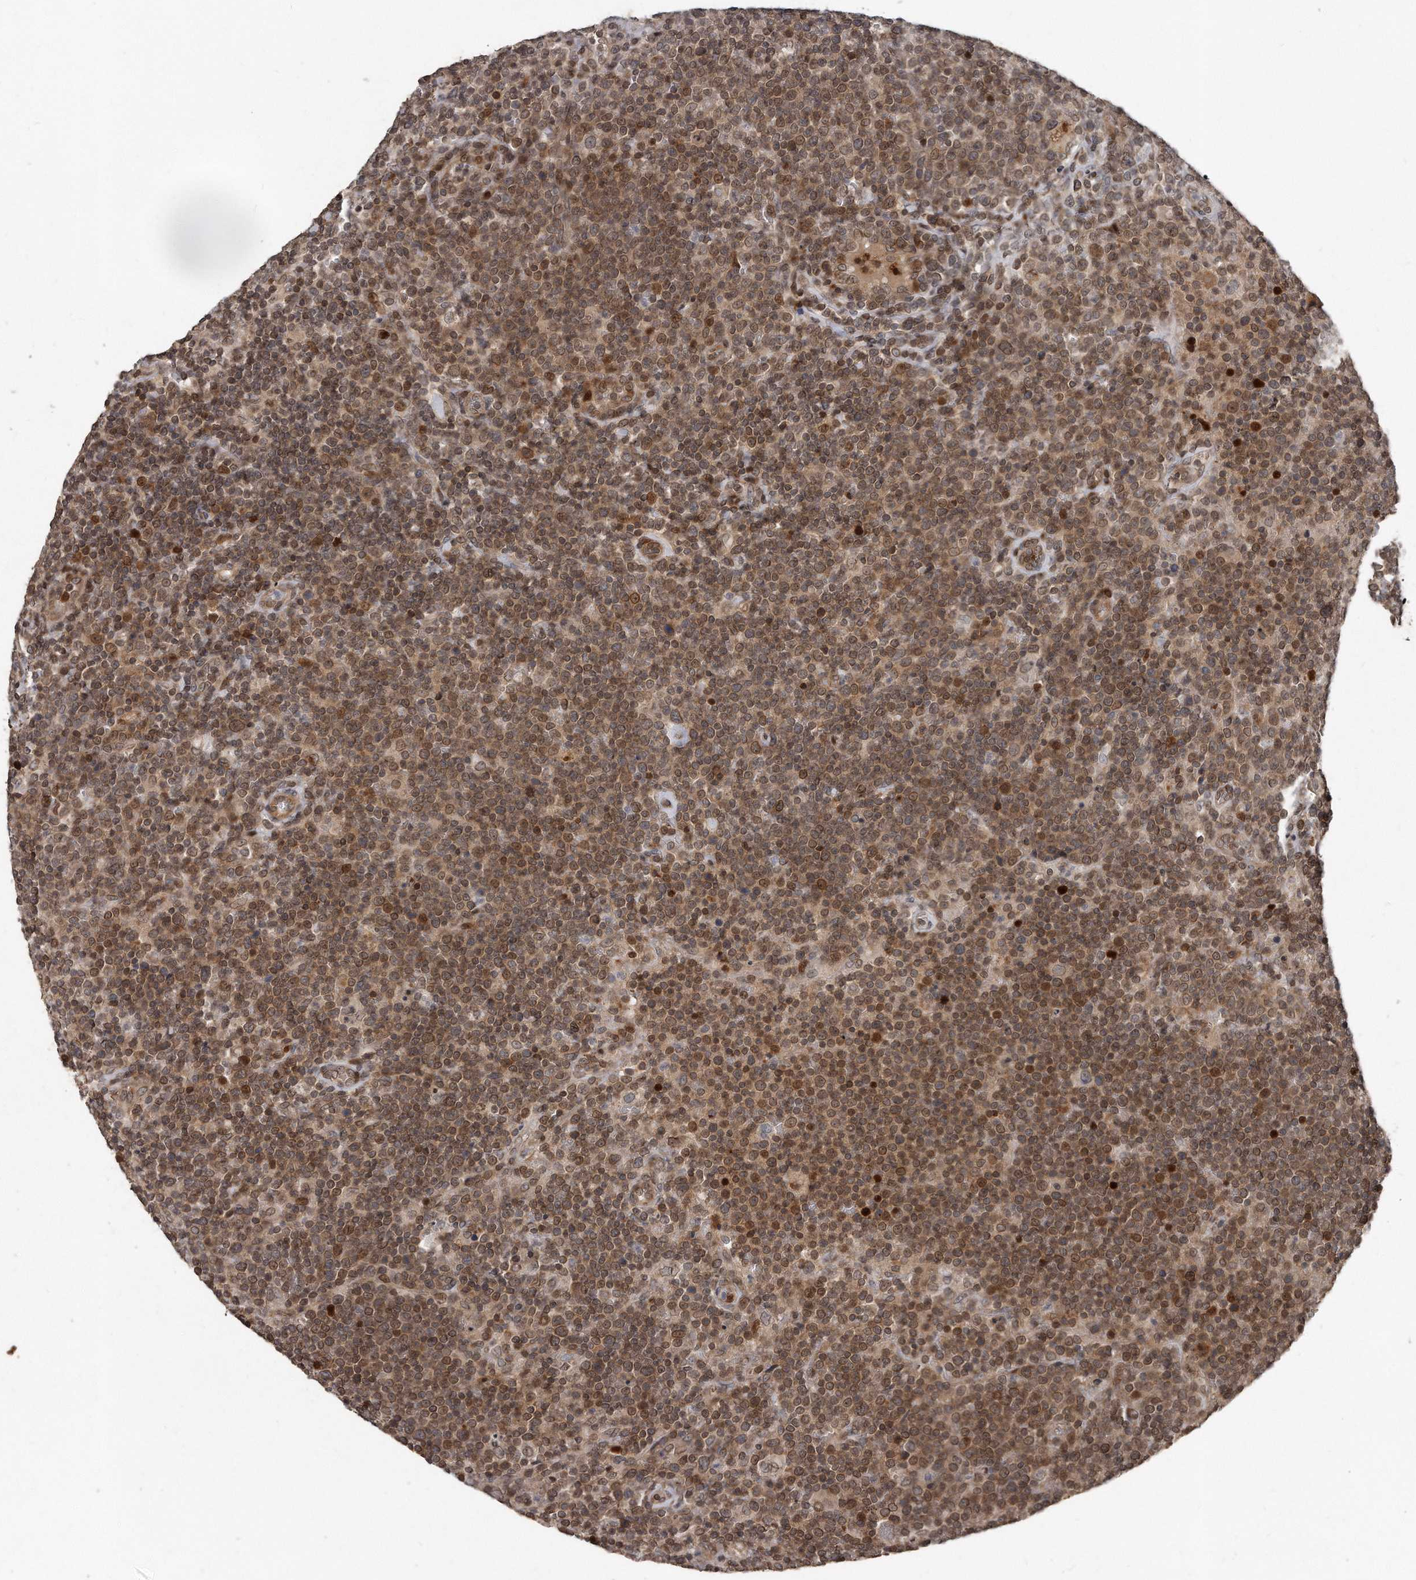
{"staining": {"intensity": "strong", "quantity": "25%-75%", "location": "cytoplasmic/membranous,nuclear"}, "tissue": "lymphoma", "cell_type": "Tumor cells", "image_type": "cancer", "snomed": [{"axis": "morphology", "description": "Malignant lymphoma, non-Hodgkin's type, High grade"}, {"axis": "topography", "description": "Lymph node"}], "caption": "Immunohistochemistry image of neoplastic tissue: lymphoma stained using immunohistochemistry demonstrates high levels of strong protein expression localized specifically in the cytoplasmic/membranous and nuclear of tumor cells, appearing as a cytoplasmic/membranous and nuclear brown color.", "gene": "GCH1", "patient": {"sex": "male", "age": 61}}